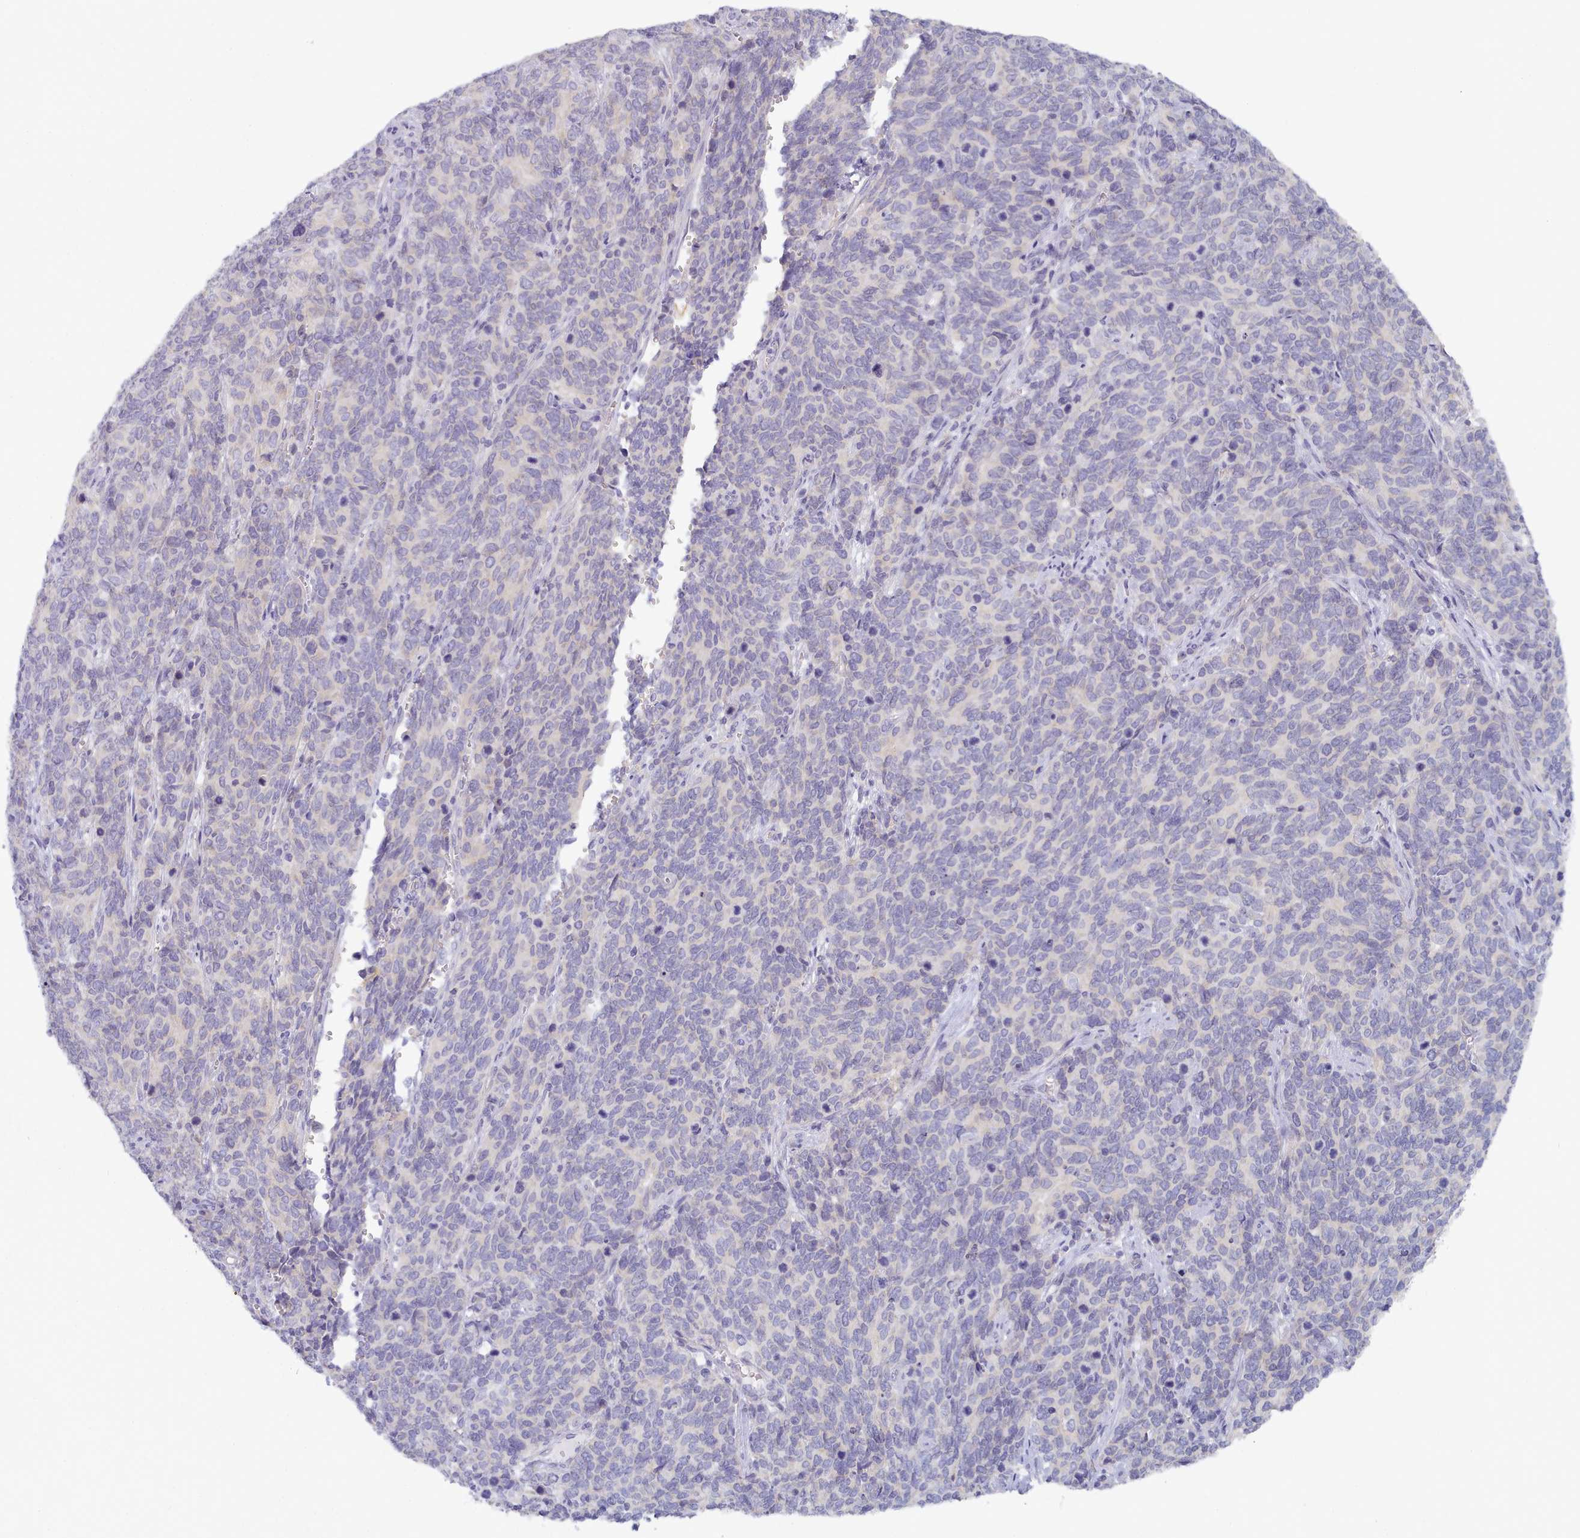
{"staining": {"intensity": "negative", "quantity": "none", "location": "none"}, "tissue": "cervical cancer", "cell_type": "Tumor cells", "image_type": "cancer", "snomed": [{"axis": "morphology", "description": "Squamous cell carcinoma, NOS"}, {"axis": "topography", "description": "Cervix"}], "caption": "An IHC photomicrograph of squamous cell carcinoma (cervical) is shown. There is no staining in tumor cells of squamous cell carcinoma (cervical).", "gene": "TYW1B", "patient": {"sex": "female", "age": 60}}